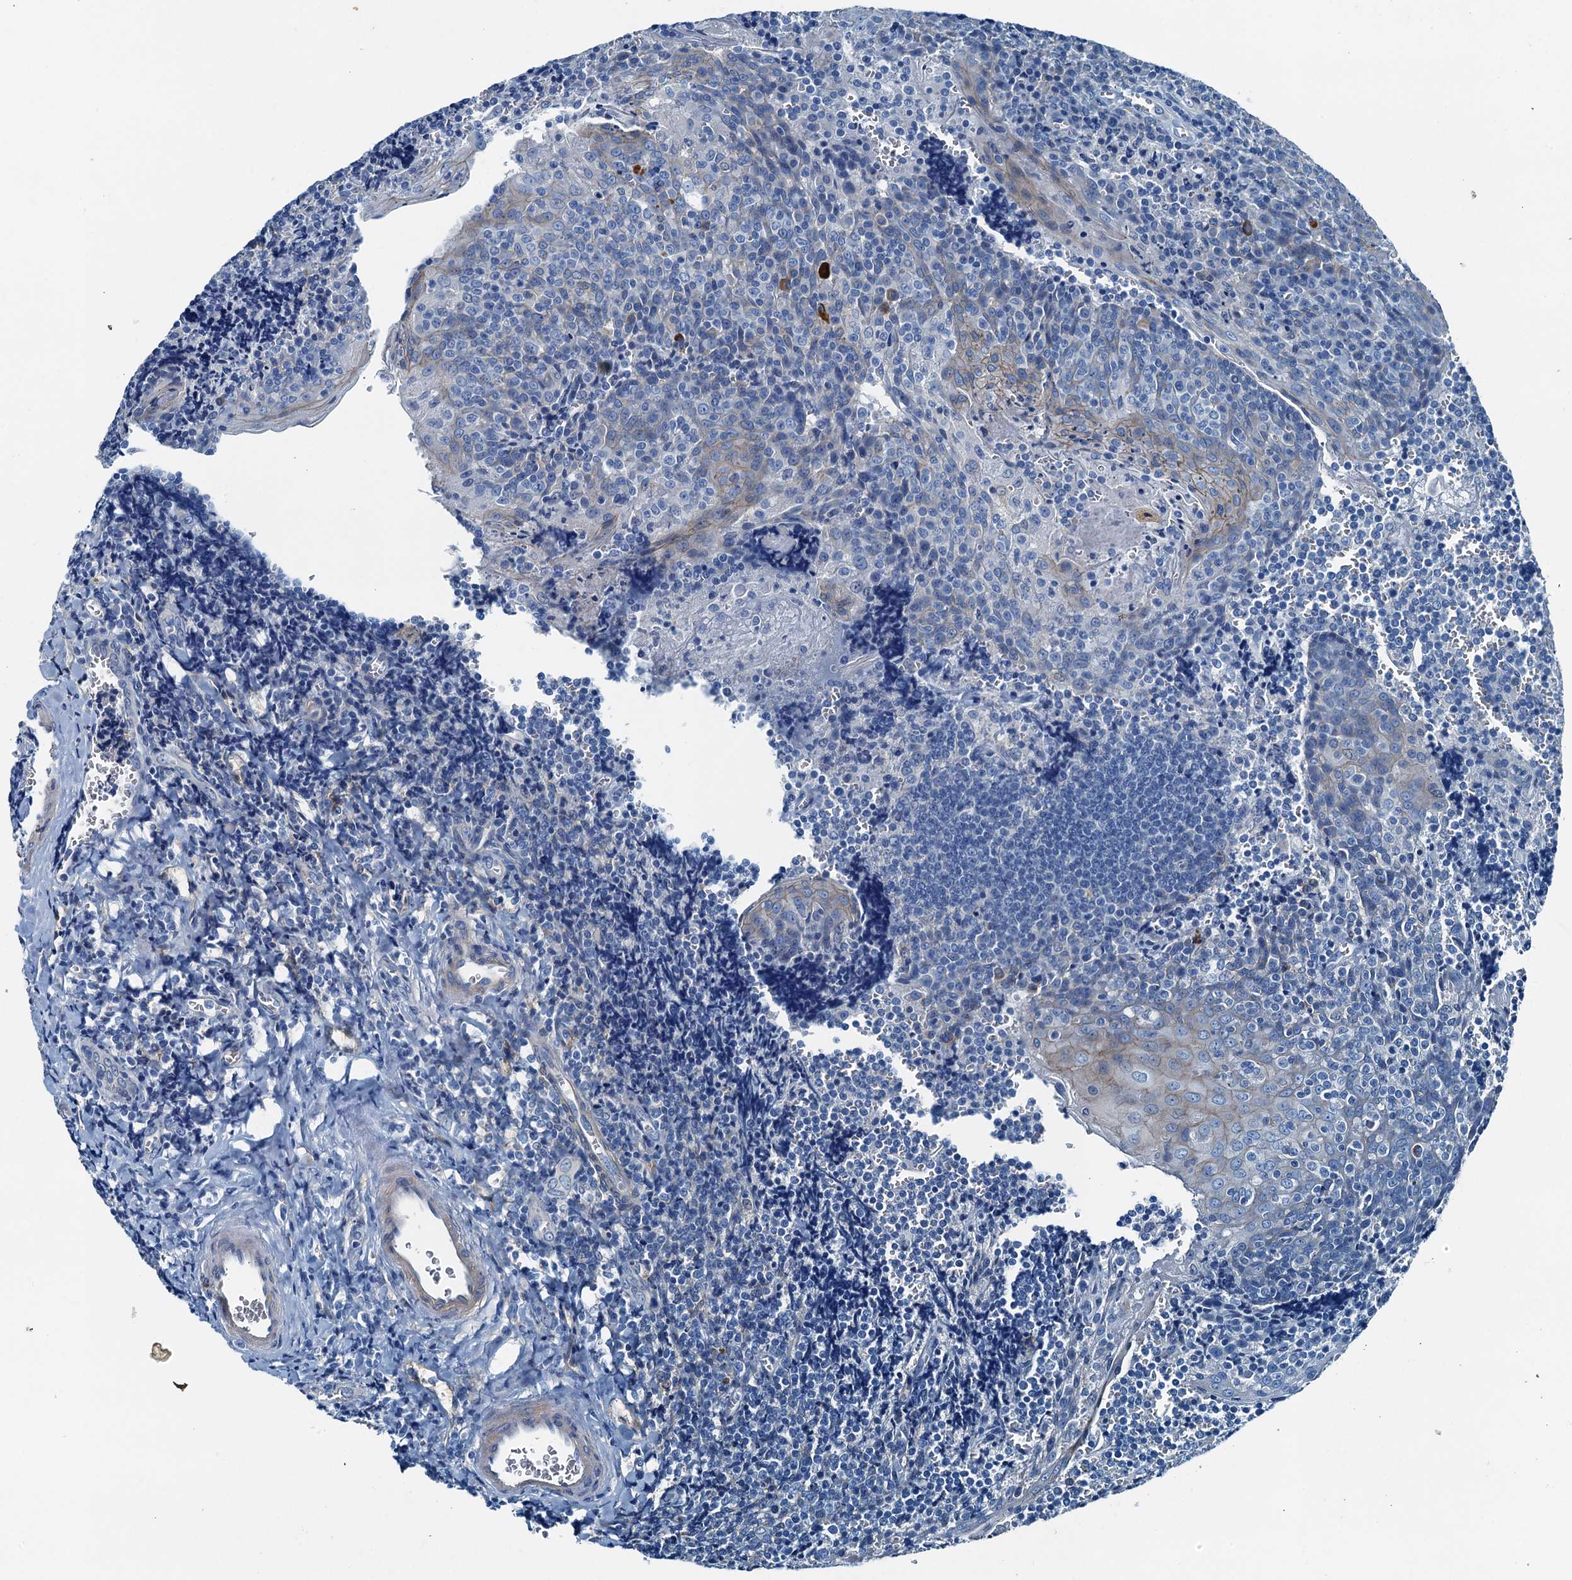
{"staining": {"intensity": "negative", "quantity": "none", "location": "none"}, "tissue": "tonsil", "cell_type": "Germinal center cells", "image_type": "normal", "snomed": [{"axis": "morphology", "description": "Normal tissue, NOS"}, {"axis": "topography", "description": "Tonsil"}], "caption": "This image is of normal tonsil stained with IHC to label a protein in brown with the nuclei are counter-stained blue. There is no expression in germinal center cells. (Immunohistochemistry (ihc), brightfield microscopy, high magnification).", "gene": "RAB3IL1", "patient": {"sex": "male", "age": 27}}